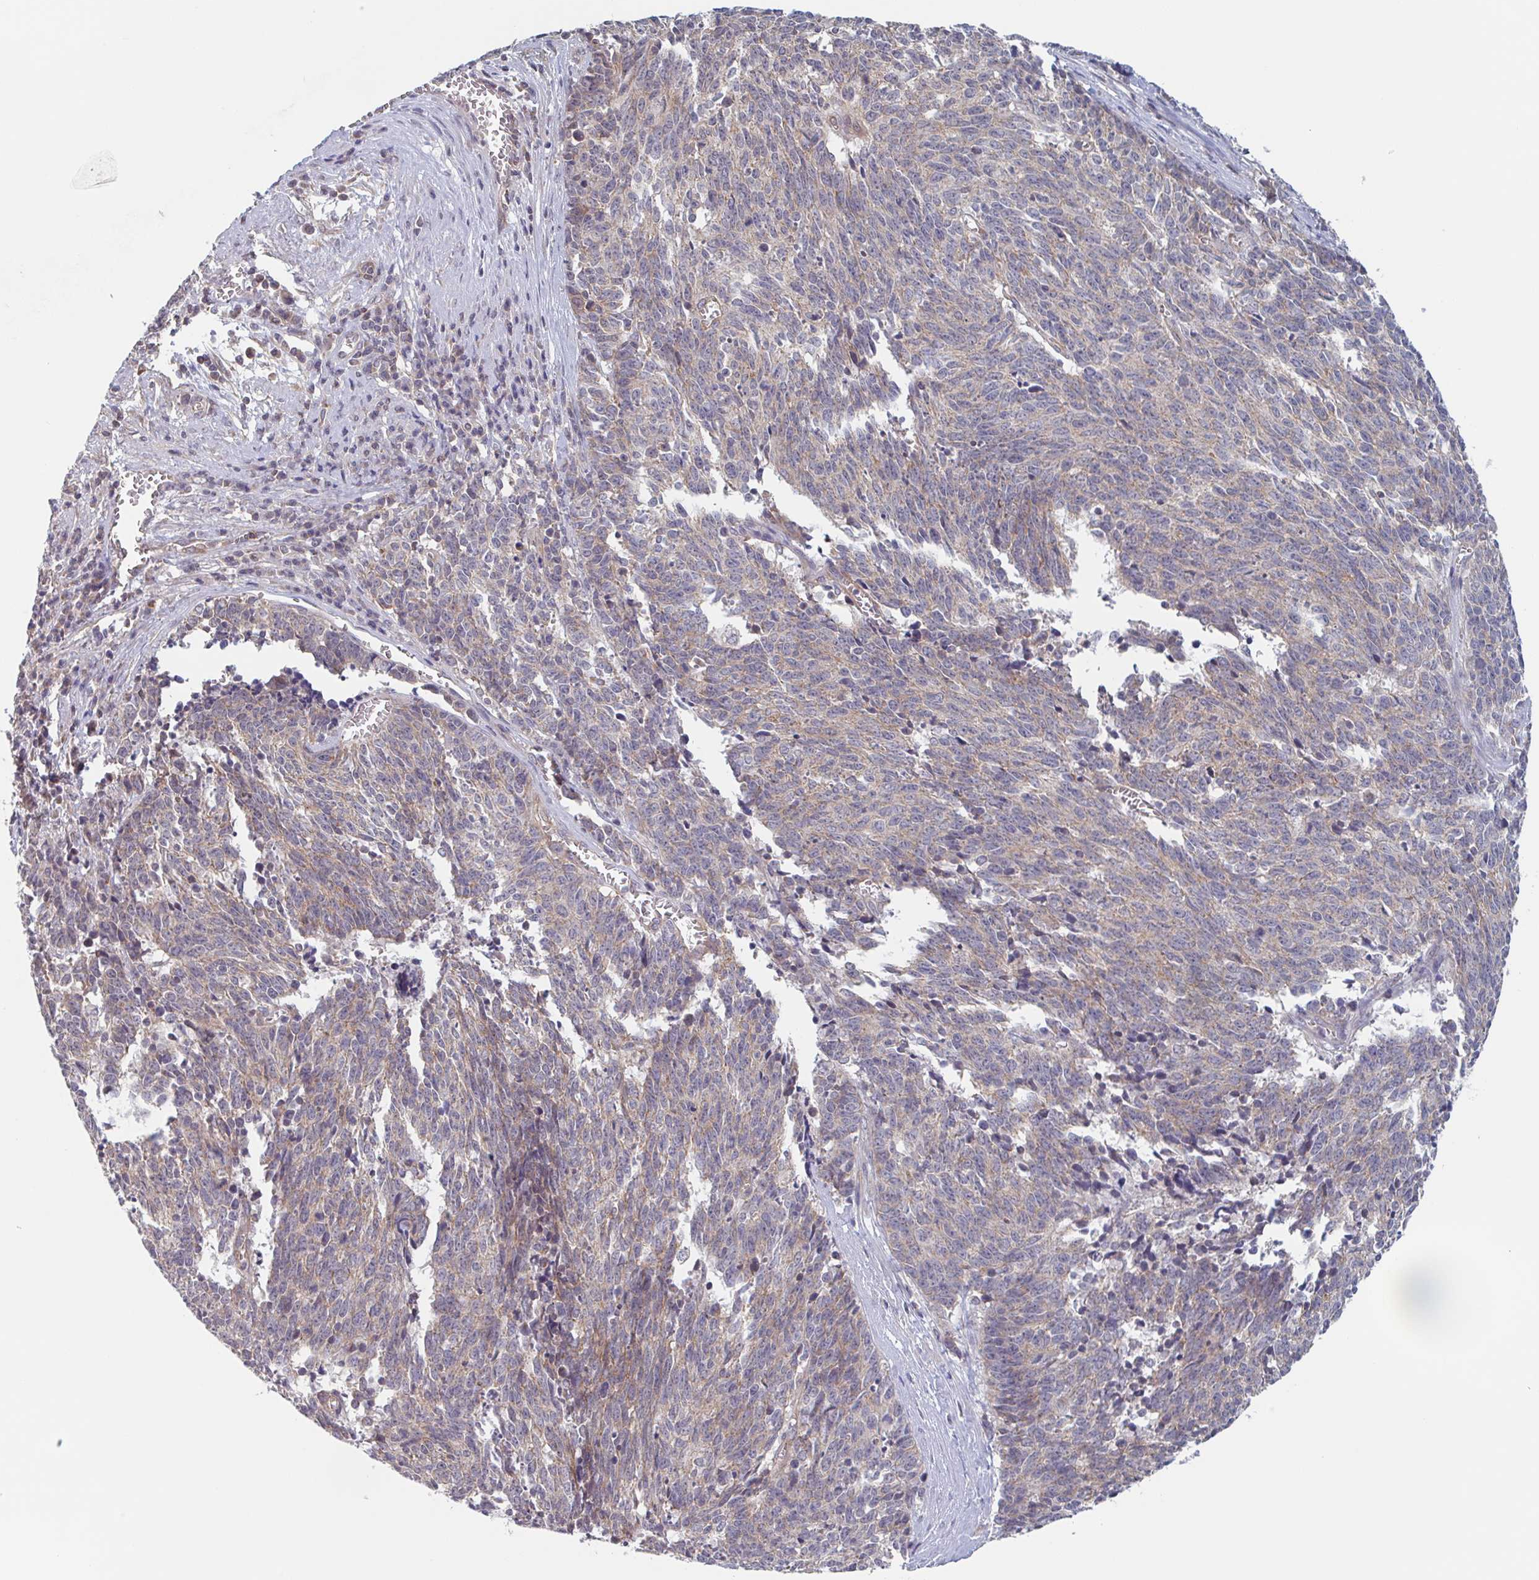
{"staining": {"intensity": "weak", "quantity": ">75%", "location": "cytoplasmic/membranous"}, "tissue": "cervical cancer", "cell_type": "Tumor cells", "image_type": "cancer", "snomed": [{"axis": "morphology", "description": "Squamous cell carcinoma, NOS"}, {"axis": "topography", "description": "Cervix"}], "caption": "IHC of cervical cancer (squamous cell carcinoma) displays low levels of weak cytoplasmic/membranous expression in approximately >75% of tumor cells.", "gene": "SURF1", "patient": {"sex": "female", "age": 29}}